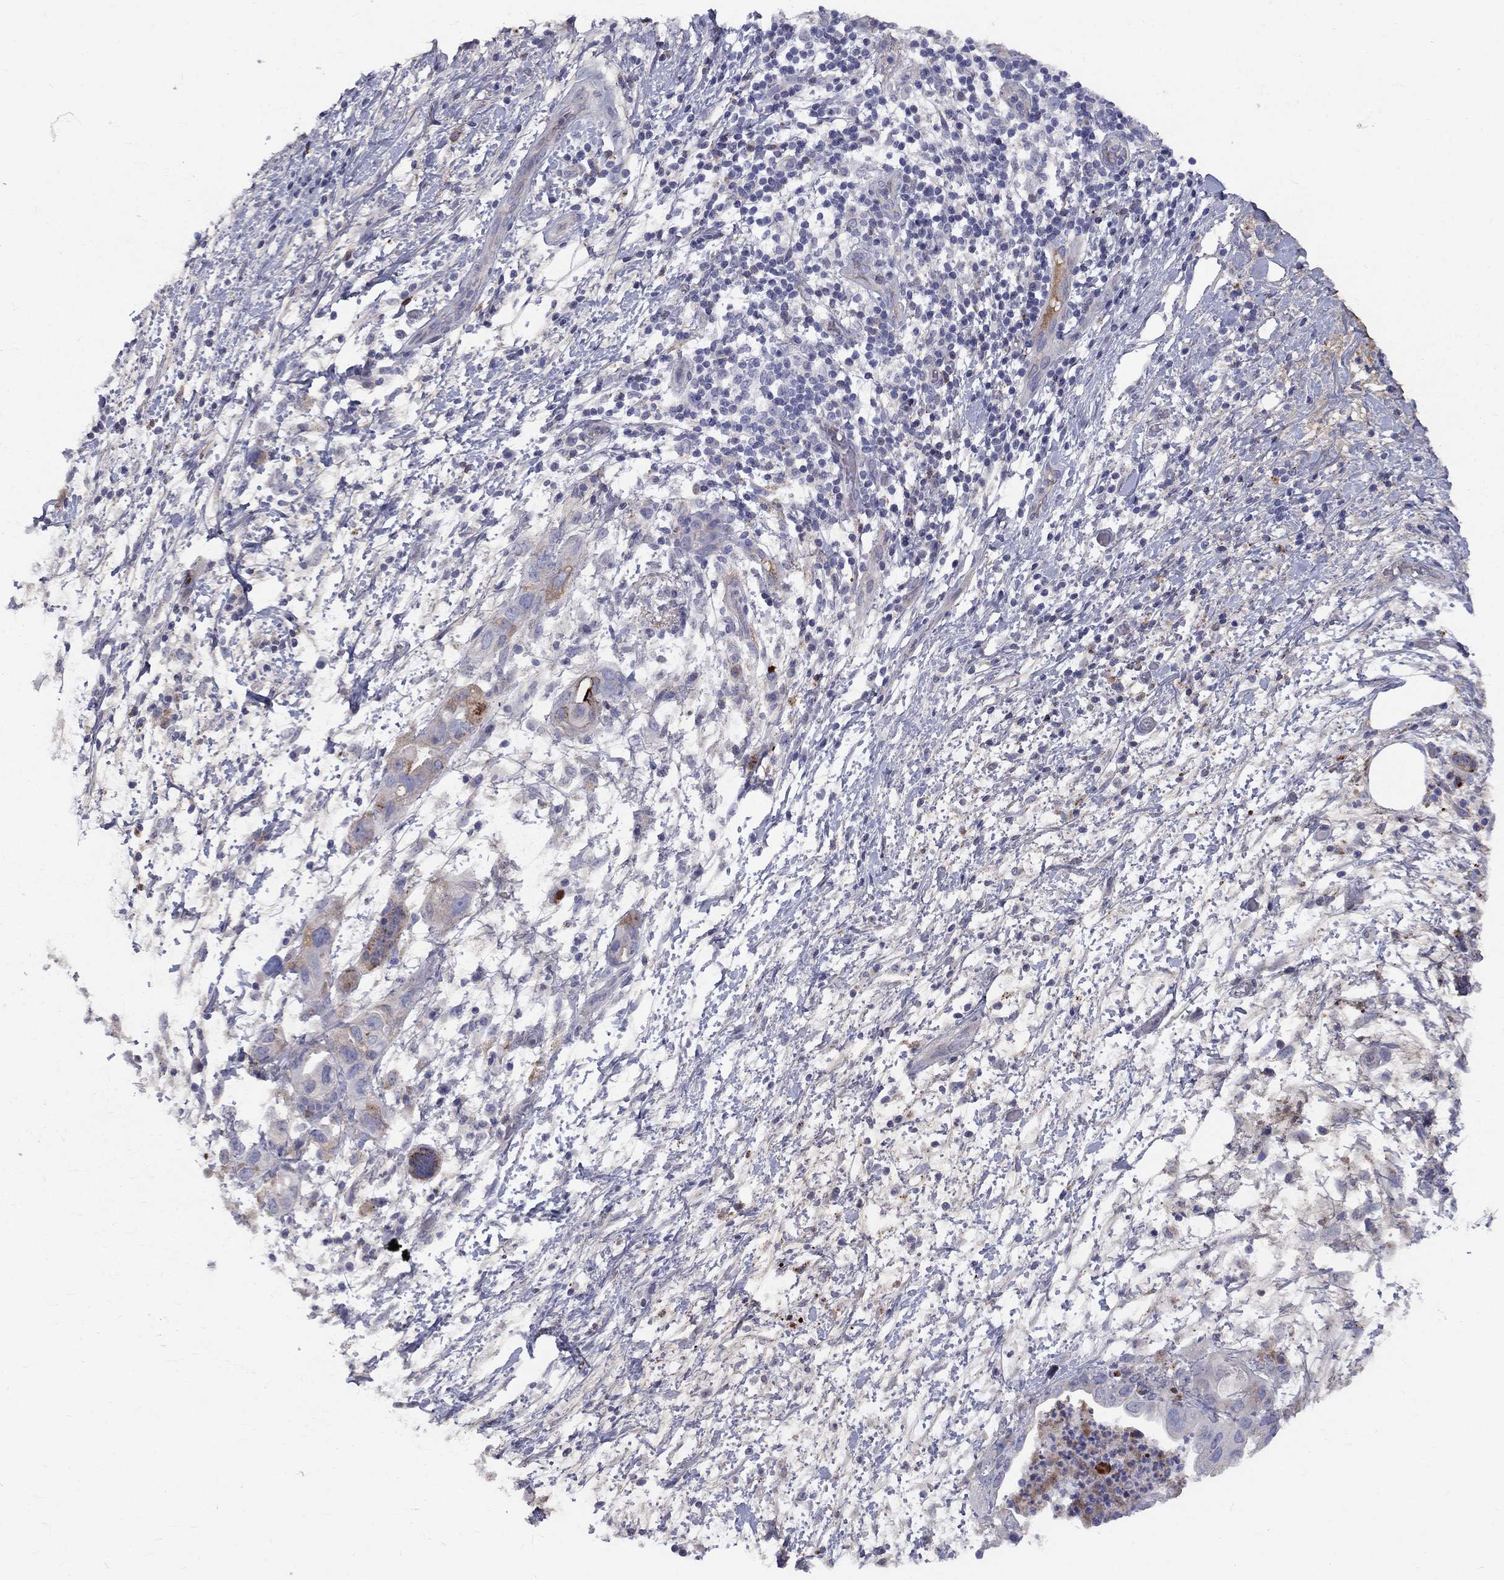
{"staining": {"intensity": "moderate", "quantity": "<25%", "location": "cytoplasmic/membranous"}, "tissue": "pancreatic cancer", "cell_type": "Tumor cells", "image_type": "cancer", "snomed": [{"axis": "morphology", "description": "Adenocarcinoma, NOS"}, {"axis": "topography", "description": "Pancreas"}], "caption": "Immunohistochemistry (IHC) (DAB) staining of pancreatic cancer (adenocarcinoma) shows moderate cytoplasmic/membranous protein staining in about <25% of tumor cells. The staining was performed using DAB (3,3'-diaminobenzidine) to visualize the protein expression in brown, while the nuclei were stained in blue with hematoxylin (Magnification: 20x).", "gene": "EPDR1", "patient": {"sex": "female", "age": 72}}